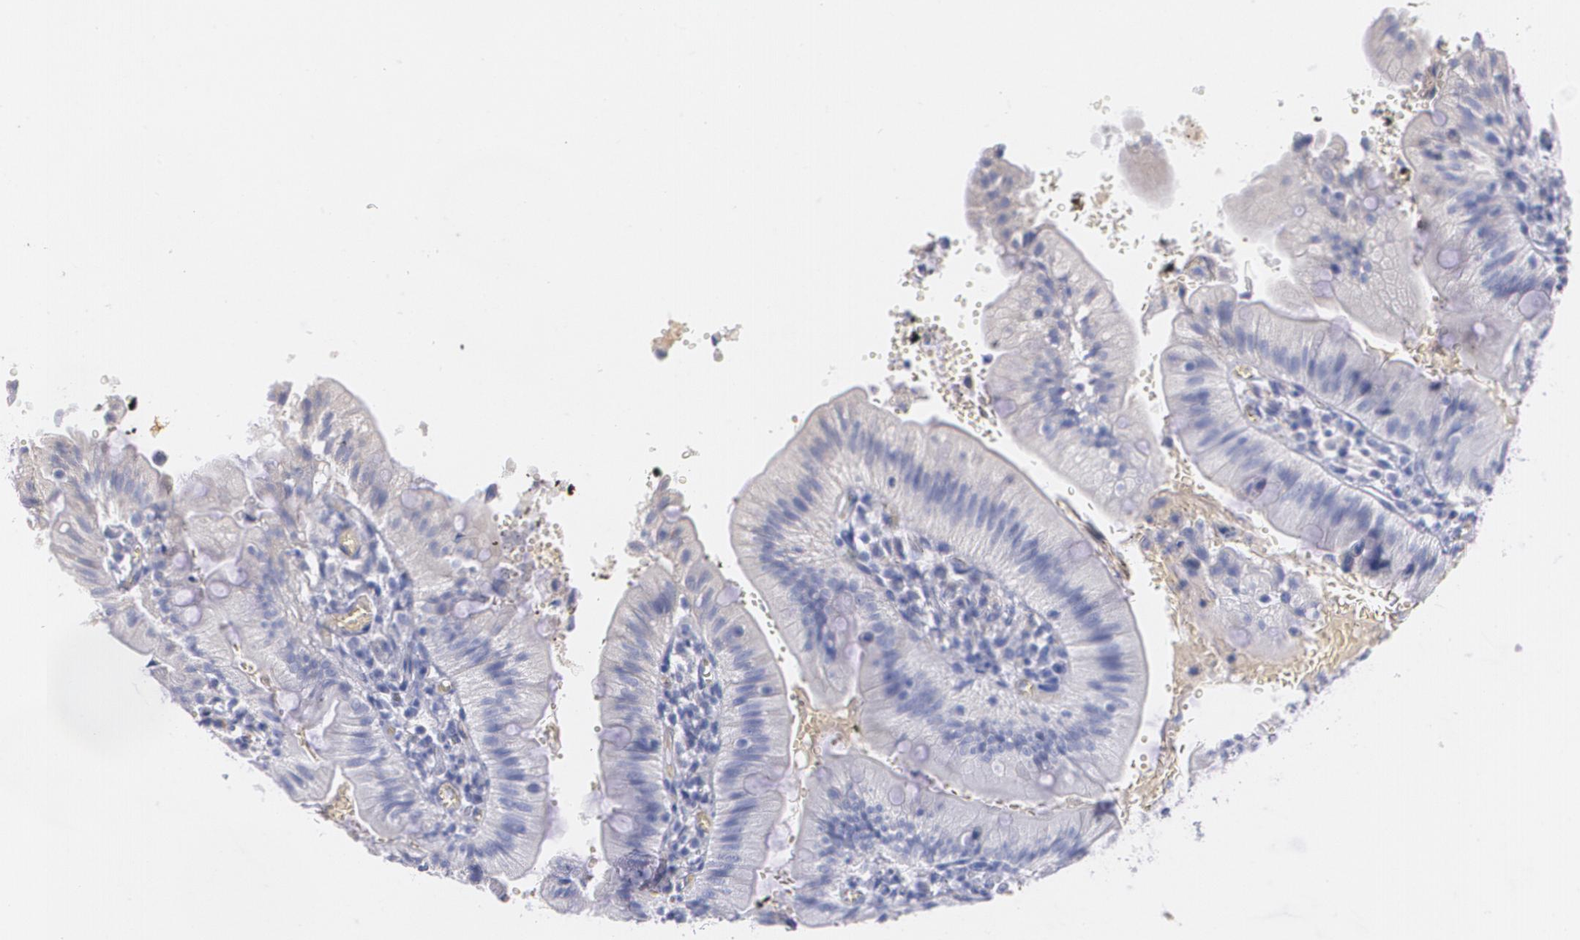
{"staining": {"intensity": "weak", "quantity": "<25%", "location": "cytoplasmic/membranous"}, "tissue": "small intestine", "cell_type": "Glandular cells", "image_type": "normal", "snomed": [{"axis": "morphology", "description": "Normal tissue, NOS"}, {"axis": "topography", "description": "Small intestine"}], "caption": "Glandular cells show no significant staining in benign small intestine.", "gene": "AMBP", "patient": {"sex": "male", "age": 71}}